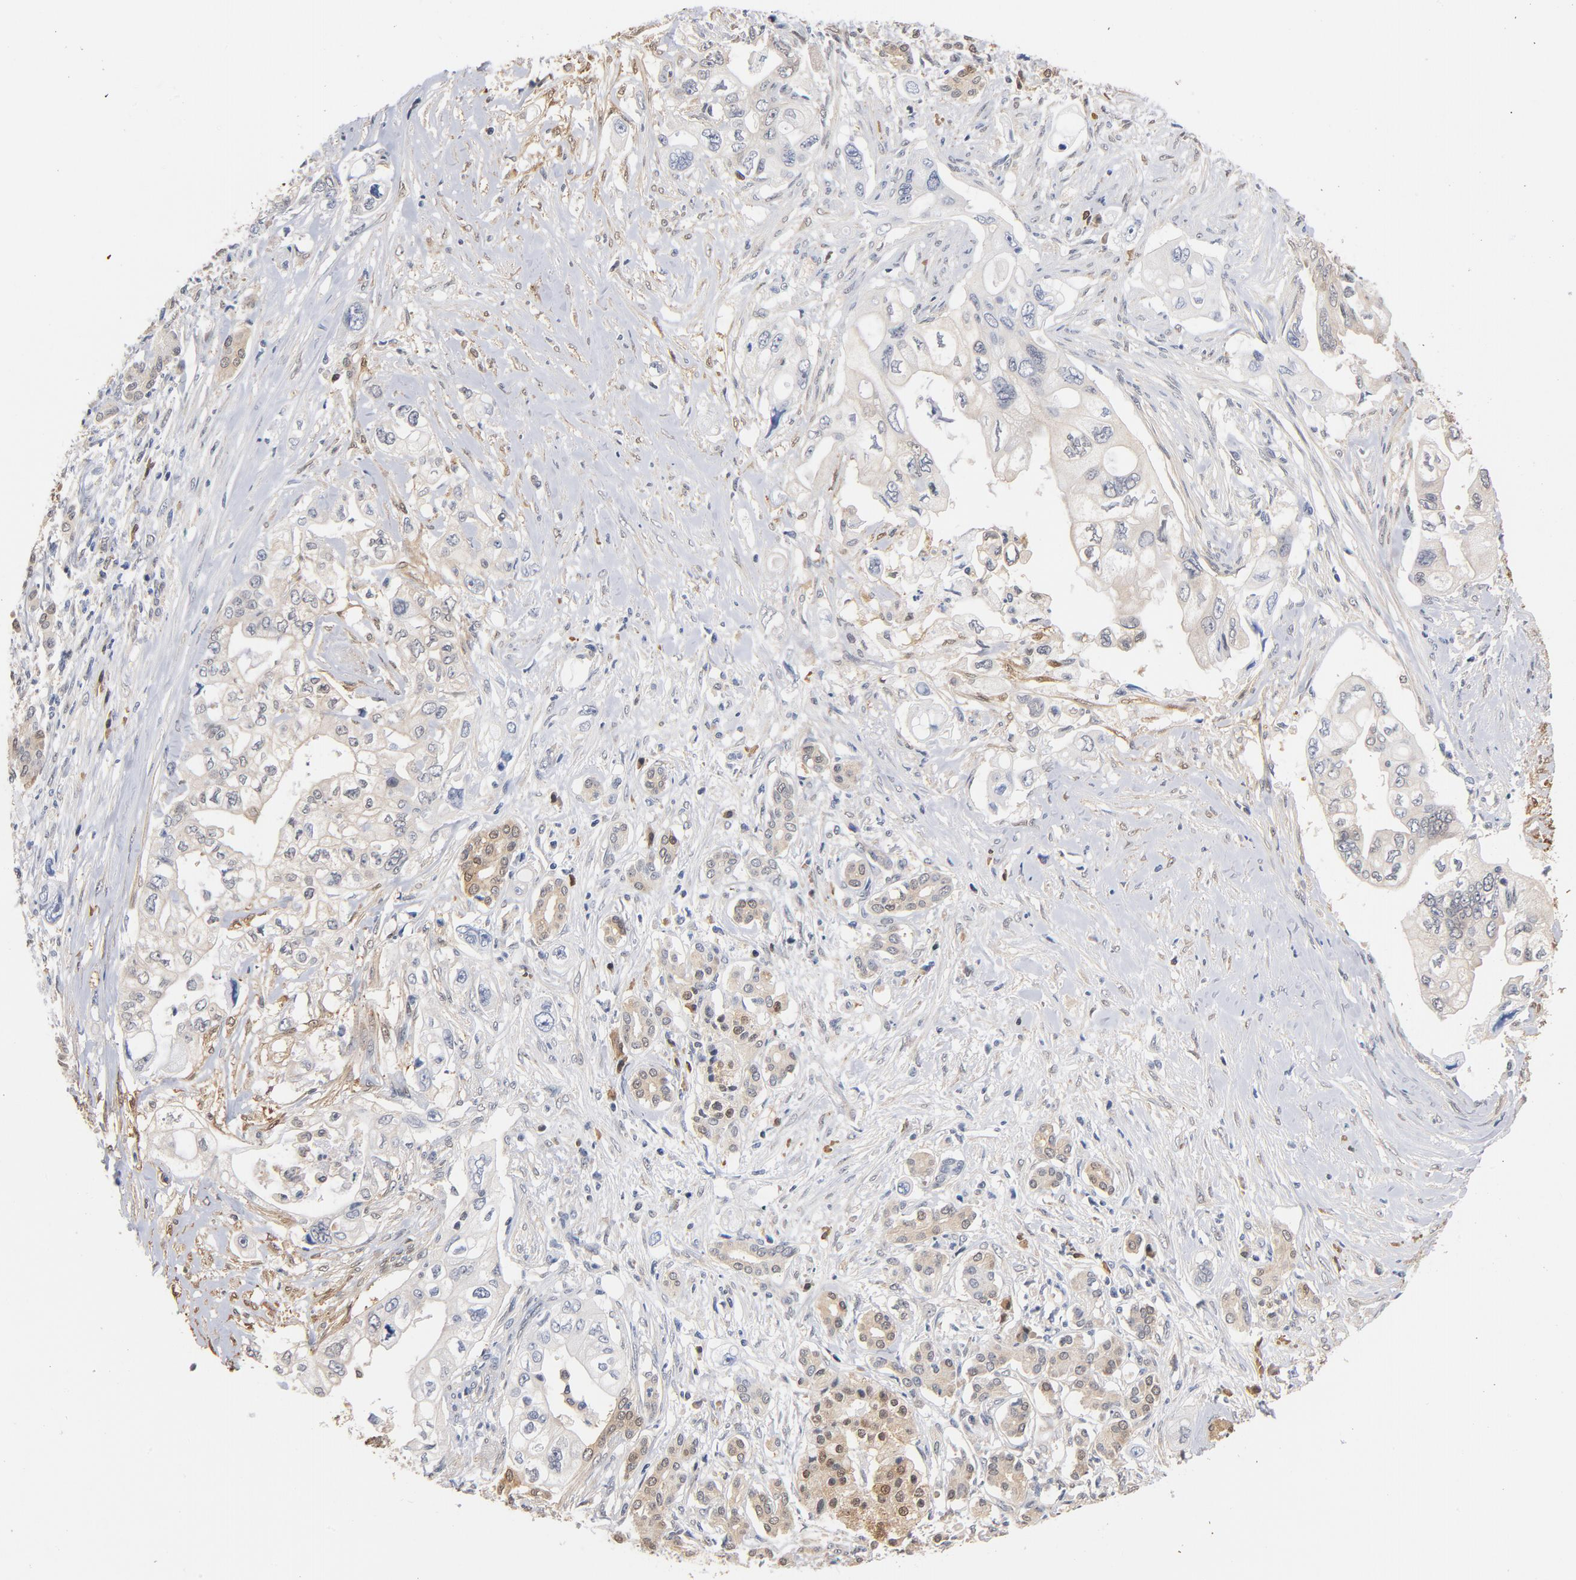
{"staining": {"intensity": "weak", "quantity": "<25%", "location": "cytoplasmic/membranous"}, "tissue": "pancreatic cancer", "cell_type": "Tumor cells", "image_type": "cancer", "snomed": [{"axis": "morphology", "description": "Normal tissue, NOS"}, {"axis": "topography", "description": "Pancreas"}], "caption": "High power microscopy photomicrograph of an IHC image of pancreatic cancer, revealing no significant expression in tumor cells.", "gene": "MIF", "patient": {"sex": "male", "age": 42}}